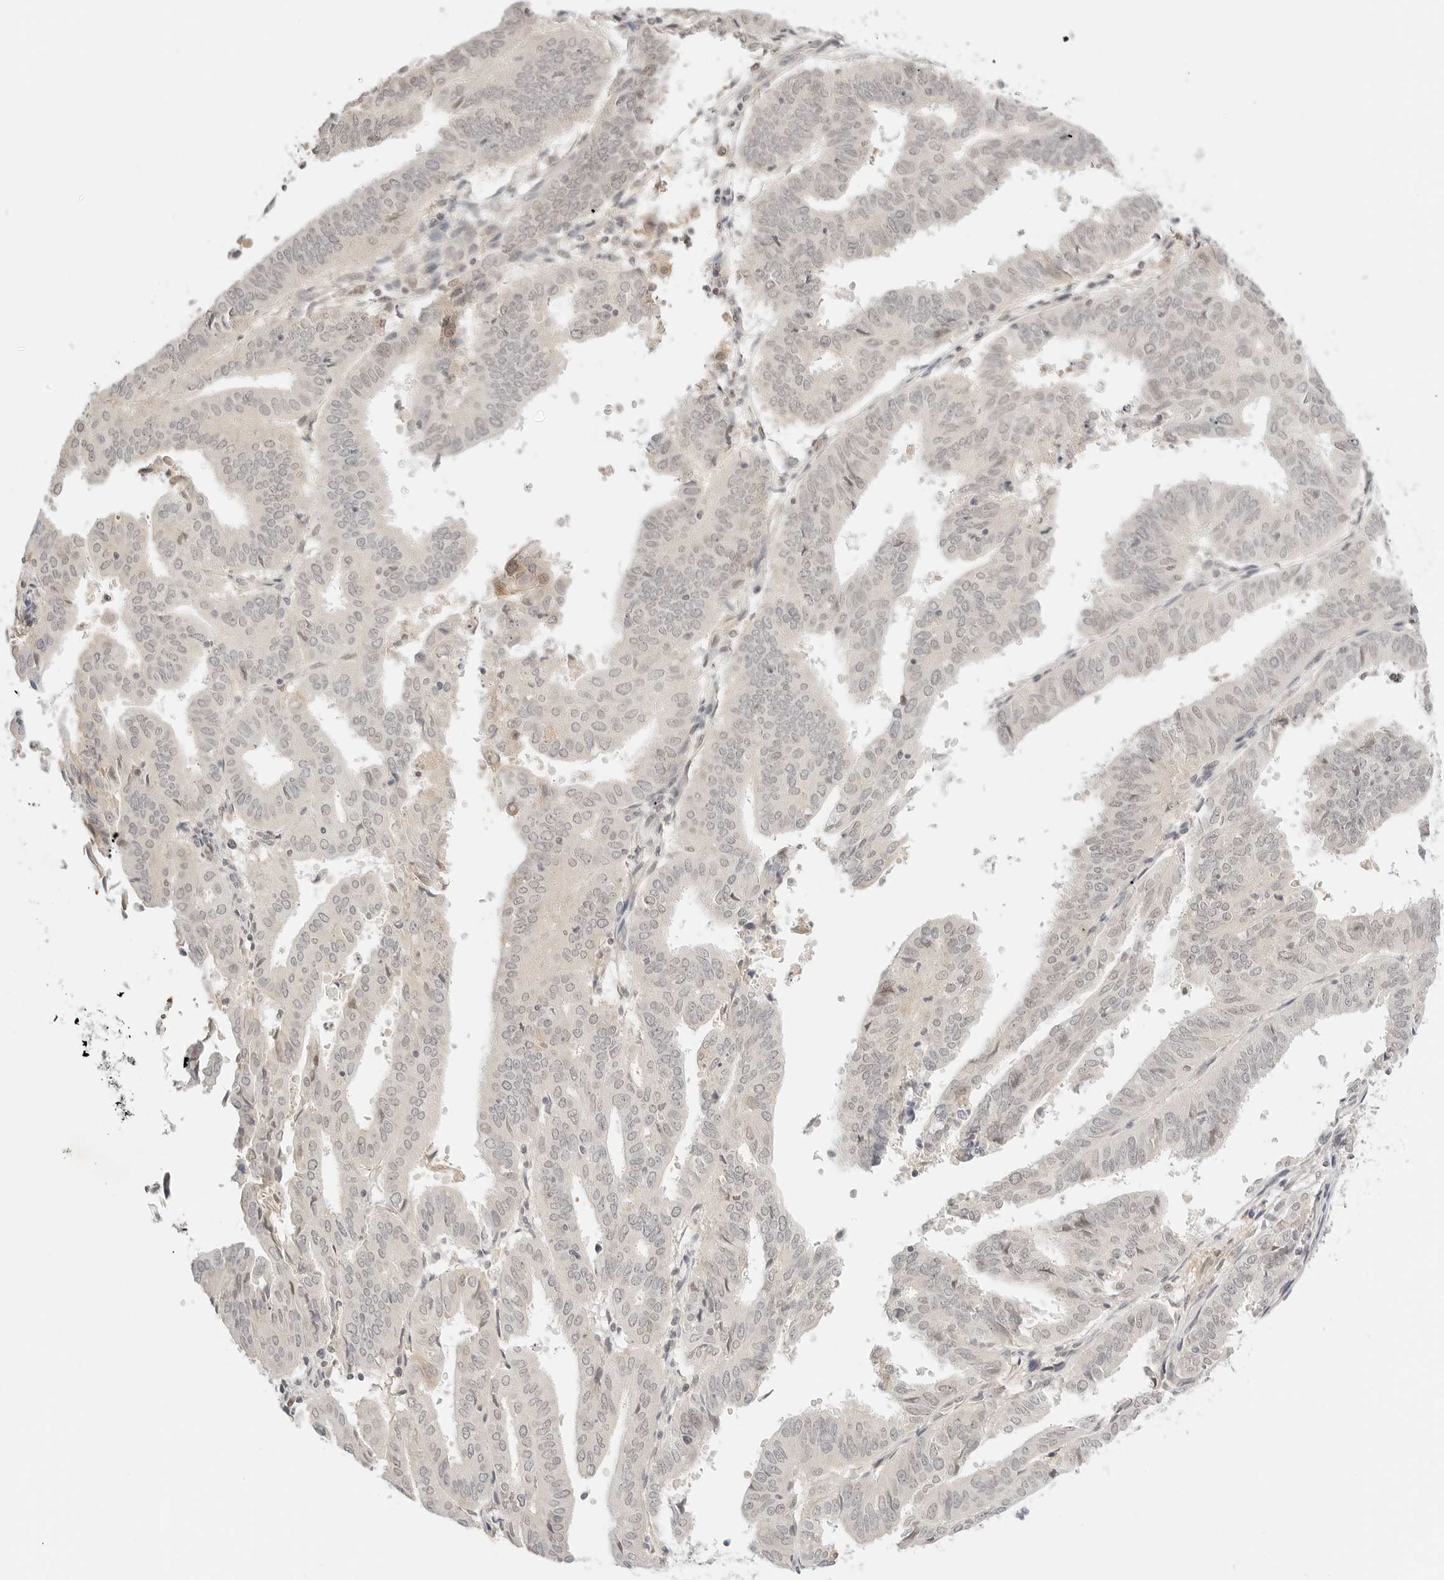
{"staining": {"intensity": "weak", "quantity": "<25%", "location": "nuclear"}, "tissue": "endometrial cancer", "cell_type": "Tumor cells", "image_type": "cancer", "snomed": [{"axis": "morphology", "description": "Adenocarcinoma, NOS"}, {"axis": "topography", "description": "Uterus"}], "caption": "A high-resolution histopathology image shows immunohistochemistry staining of endometrial cancer, which displays no significant expression in tumor cells.", "gene": "RPS6KL1", "patient": {"sex": "female", "age": 77}}